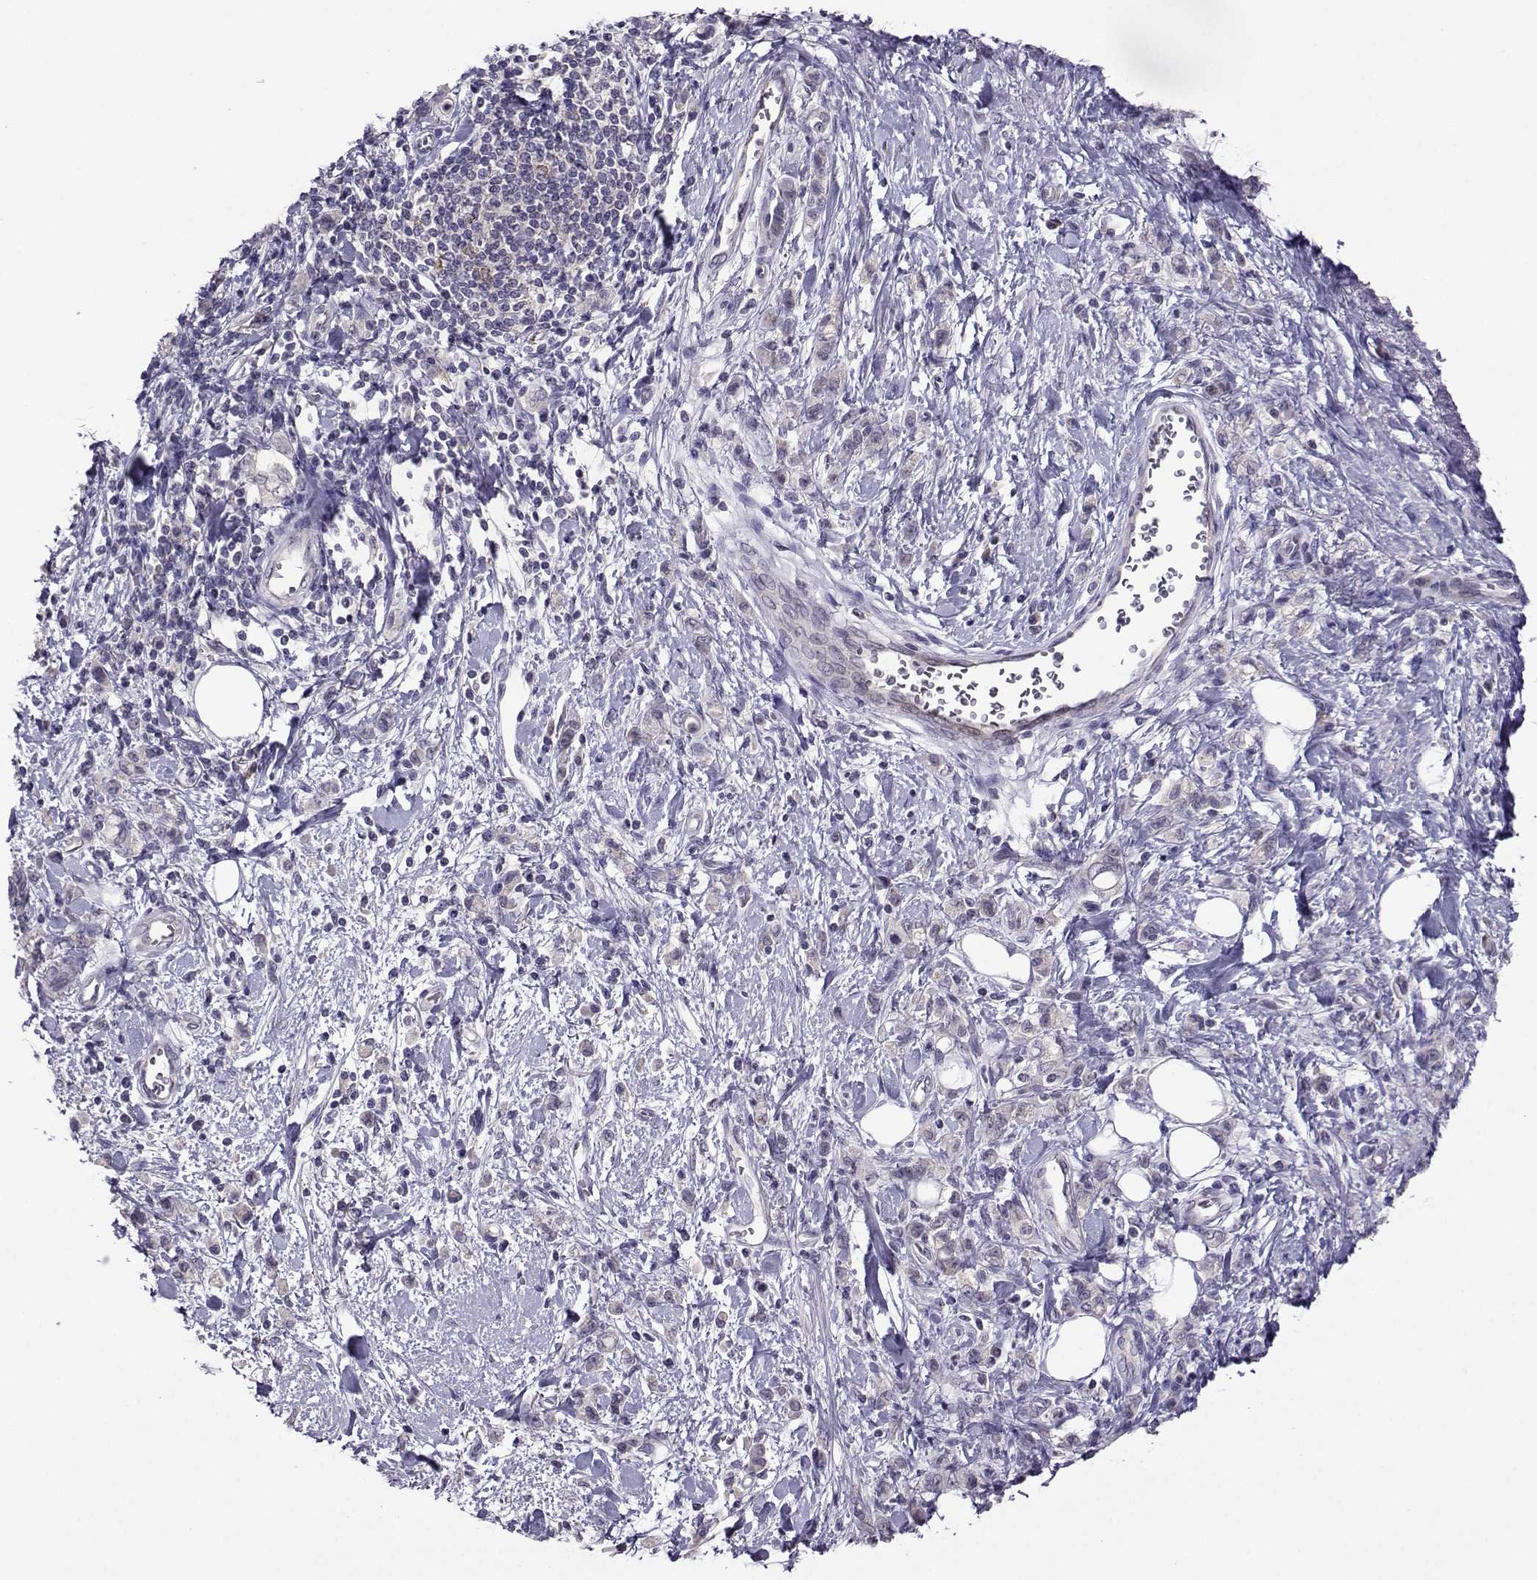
{"staining": {"intensity": "negative", "quantity": "none", "location": "none"}, "tissue": "stomach cancer", "cell_type": "Tumor cells", "image_type": "cancer", "snomed": [{"axis": "morphology", "description": "Adenocarcinoma, NOS"}, {"axis": "topography", "description": "Stomach"}], "caption": "Histopathology image shows no protein expression in tumor cells of adenocarcinoma (stomach) tissue.", "gene": "DDX20", "patient": {"sex": "male", "age": 77}}